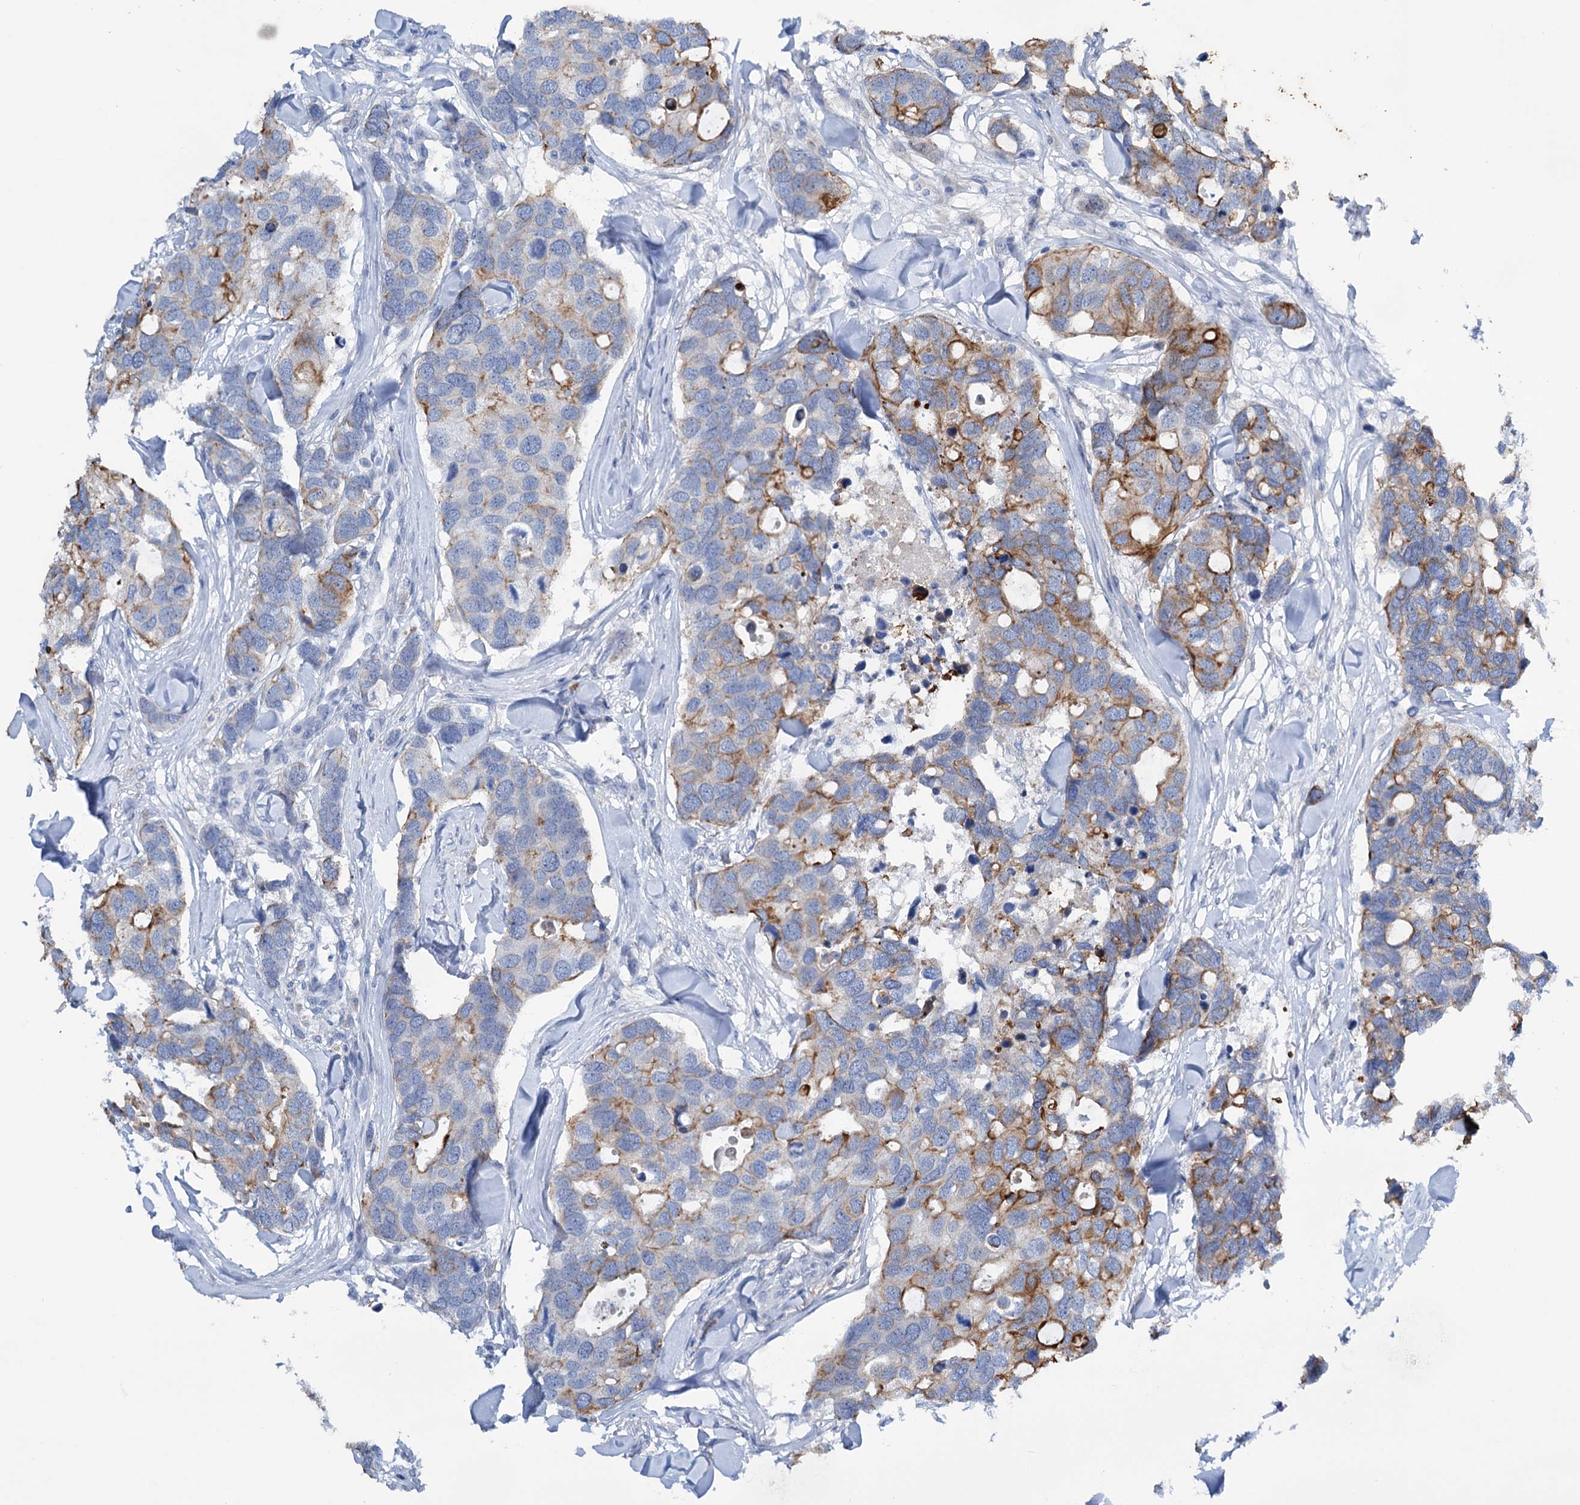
{"staining": {"intensity": "moderate", "quantity": "25%-75%", "location": "cytoplasmic/membranous"}, "tissue": "breast cancer", "cell_type": "Tumor cells", "image_type": "cancer", "snomed": [{"axis": "morphology", "description": "Duct carcinoma"}, {"axis": "topography", "description": "Breast"}], "caption": "An IHC micrograph of tumor tissue is shown. Protein staining in brown labels moderate cytoplasmic/membranous positivity in breast invasive ductal carcinoma within tumor cells. Nuclei are stained in blue.", "gene": "FAAP20", "patient": {"sex": "female", "age": 83}}